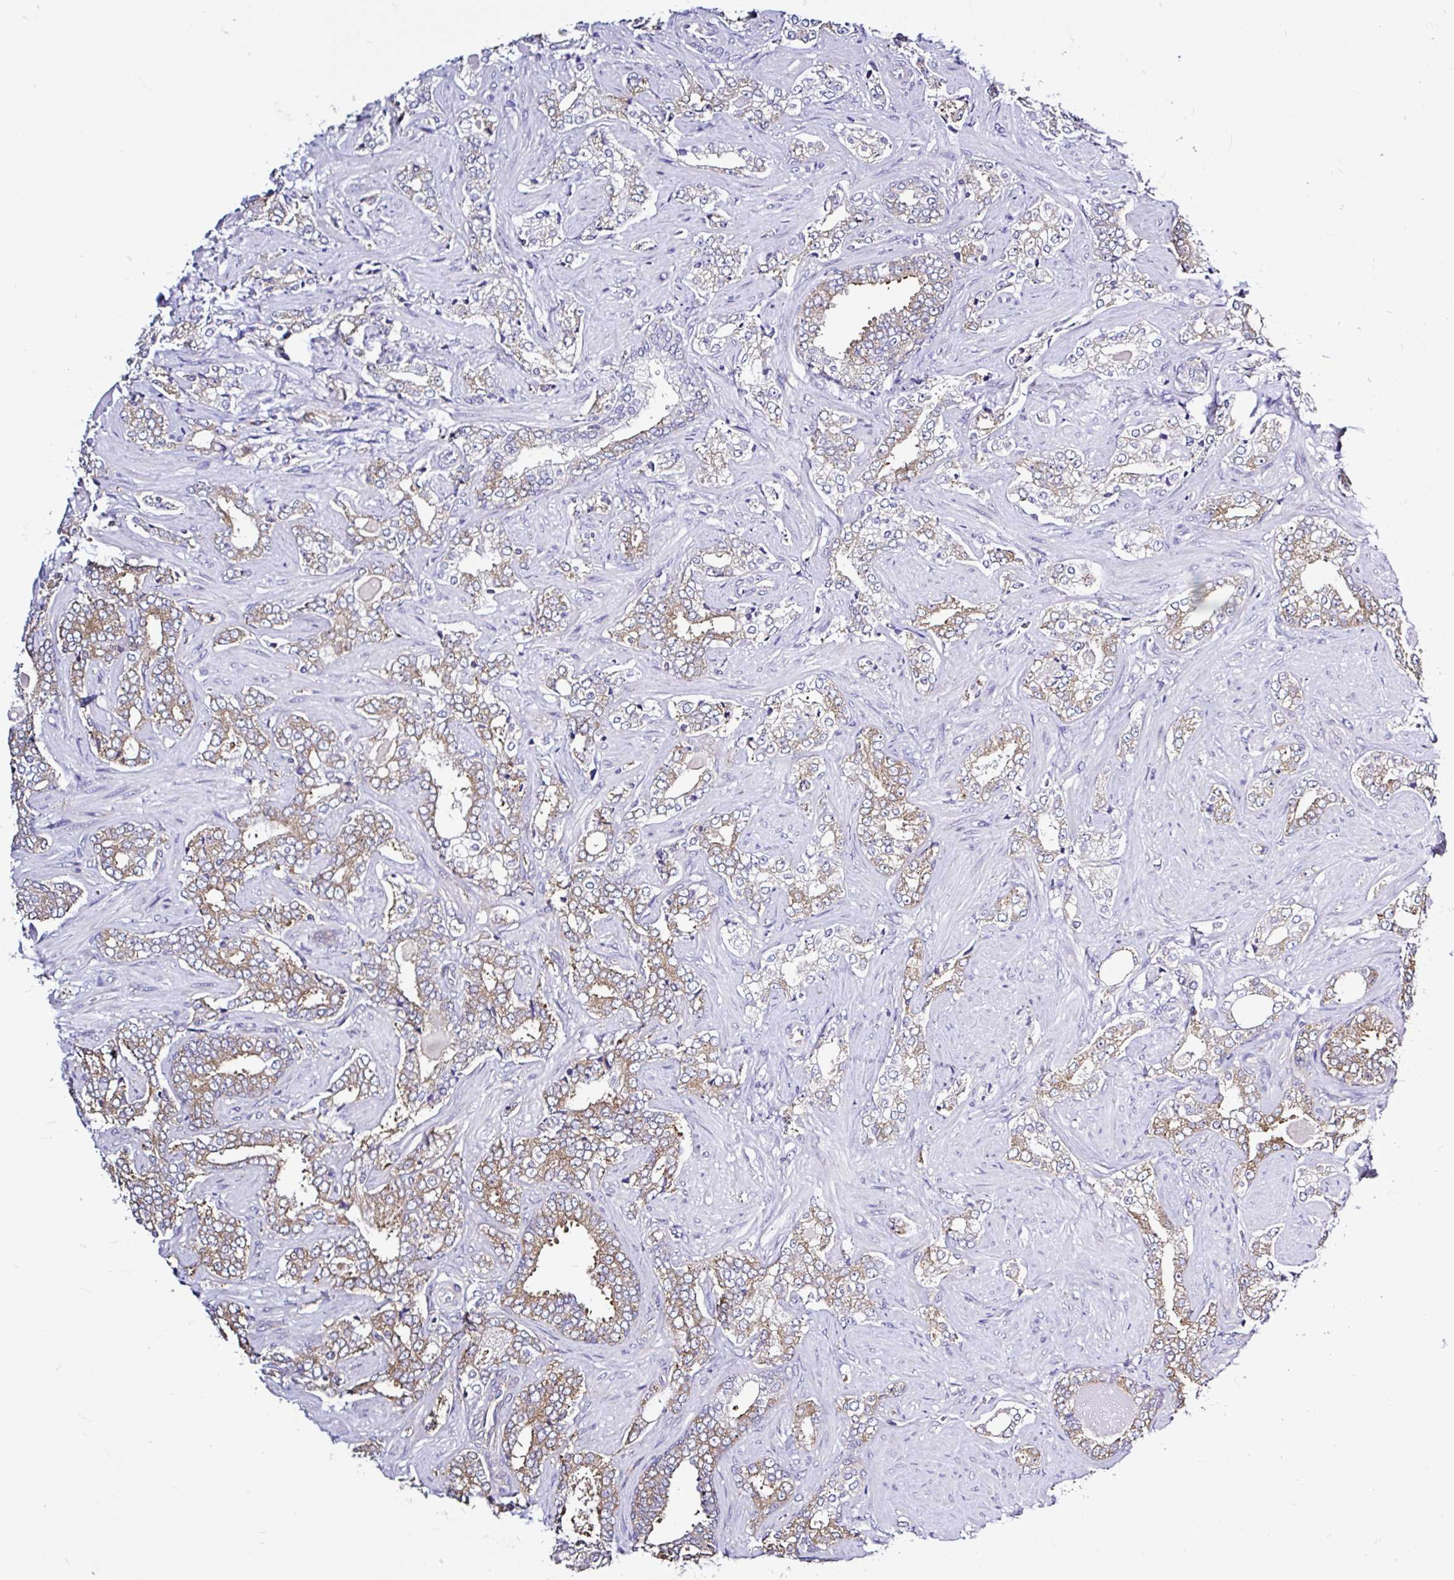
{"staining": {"intensity": "moderate", "quantity": "25%-75%", "location": "cytoplasmic/membranous"}, "tissue": "prostate cancer", "cell_type": "Tumor cells", "image_type": "cancer", "snomed": [{"axis": "morphology", "description": "Adenocarcinoma, High grade"}, {"axis": "topography", "description": "Prostate"}], "caption": "Protein staining of adenocarcinoma (high-grade) (prostate) tissue demonstrates moderate cytoplasmic/membranous staining in about 25%-75% of tumor cells.", "gene": "LARS1", "patient": {"sex": "male", "age": 60}}